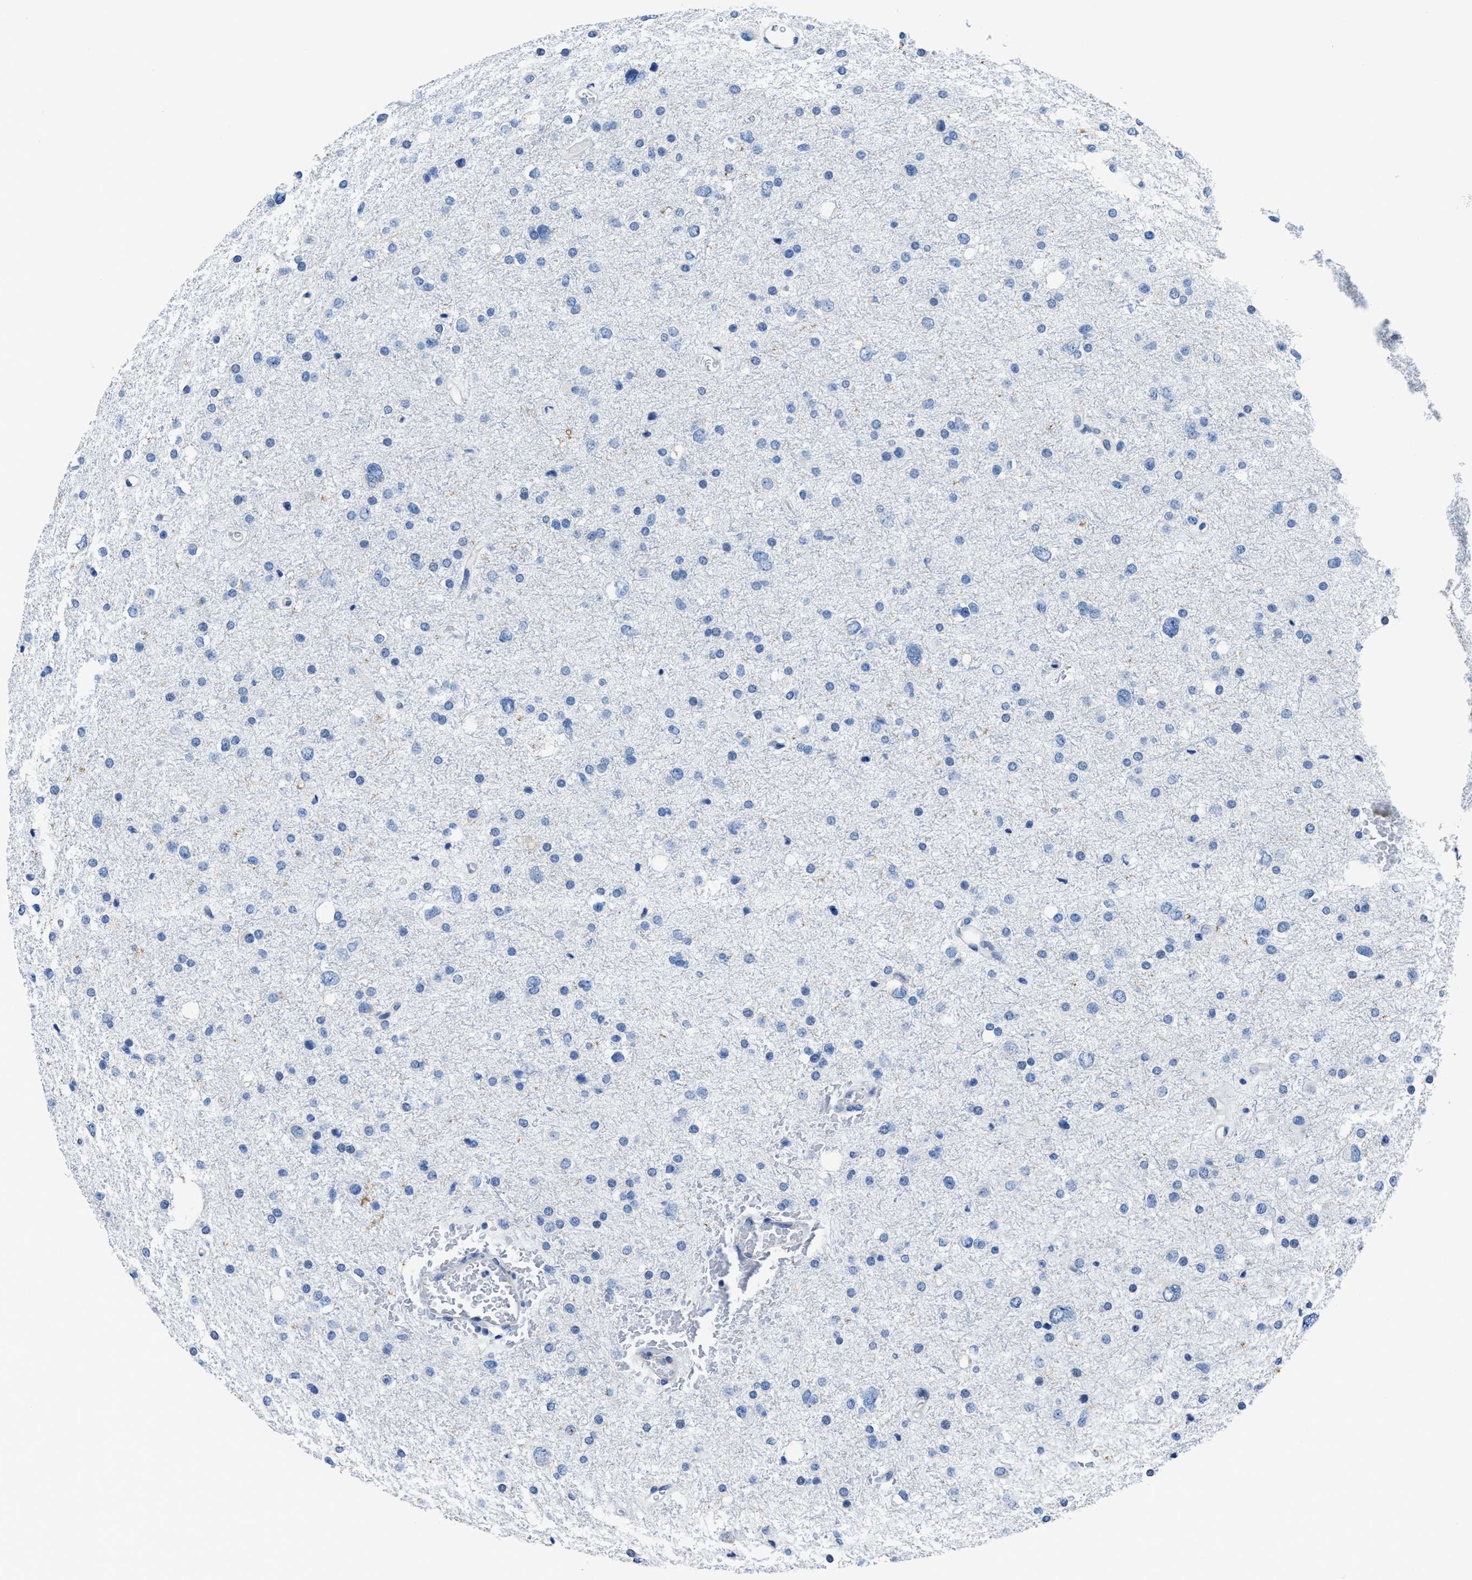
{"staining": {"intensity": "negative", "quantity": "none", "location": "none"}, "tissue": "glioma", "cell_type": "Tumor cells", "image_type": "cancer", "snomed": [{"axis": "morphology", "description": "Glioma, malignant, Low grade"}, {"axis": "topography", "description": "Brain"}], "caption": "This is an IHC image of malignant glioma (low-grade). There is no staining in tumor cells.", "gene": "ASZ1", "patient": {"sex": "female", "age": 37}}